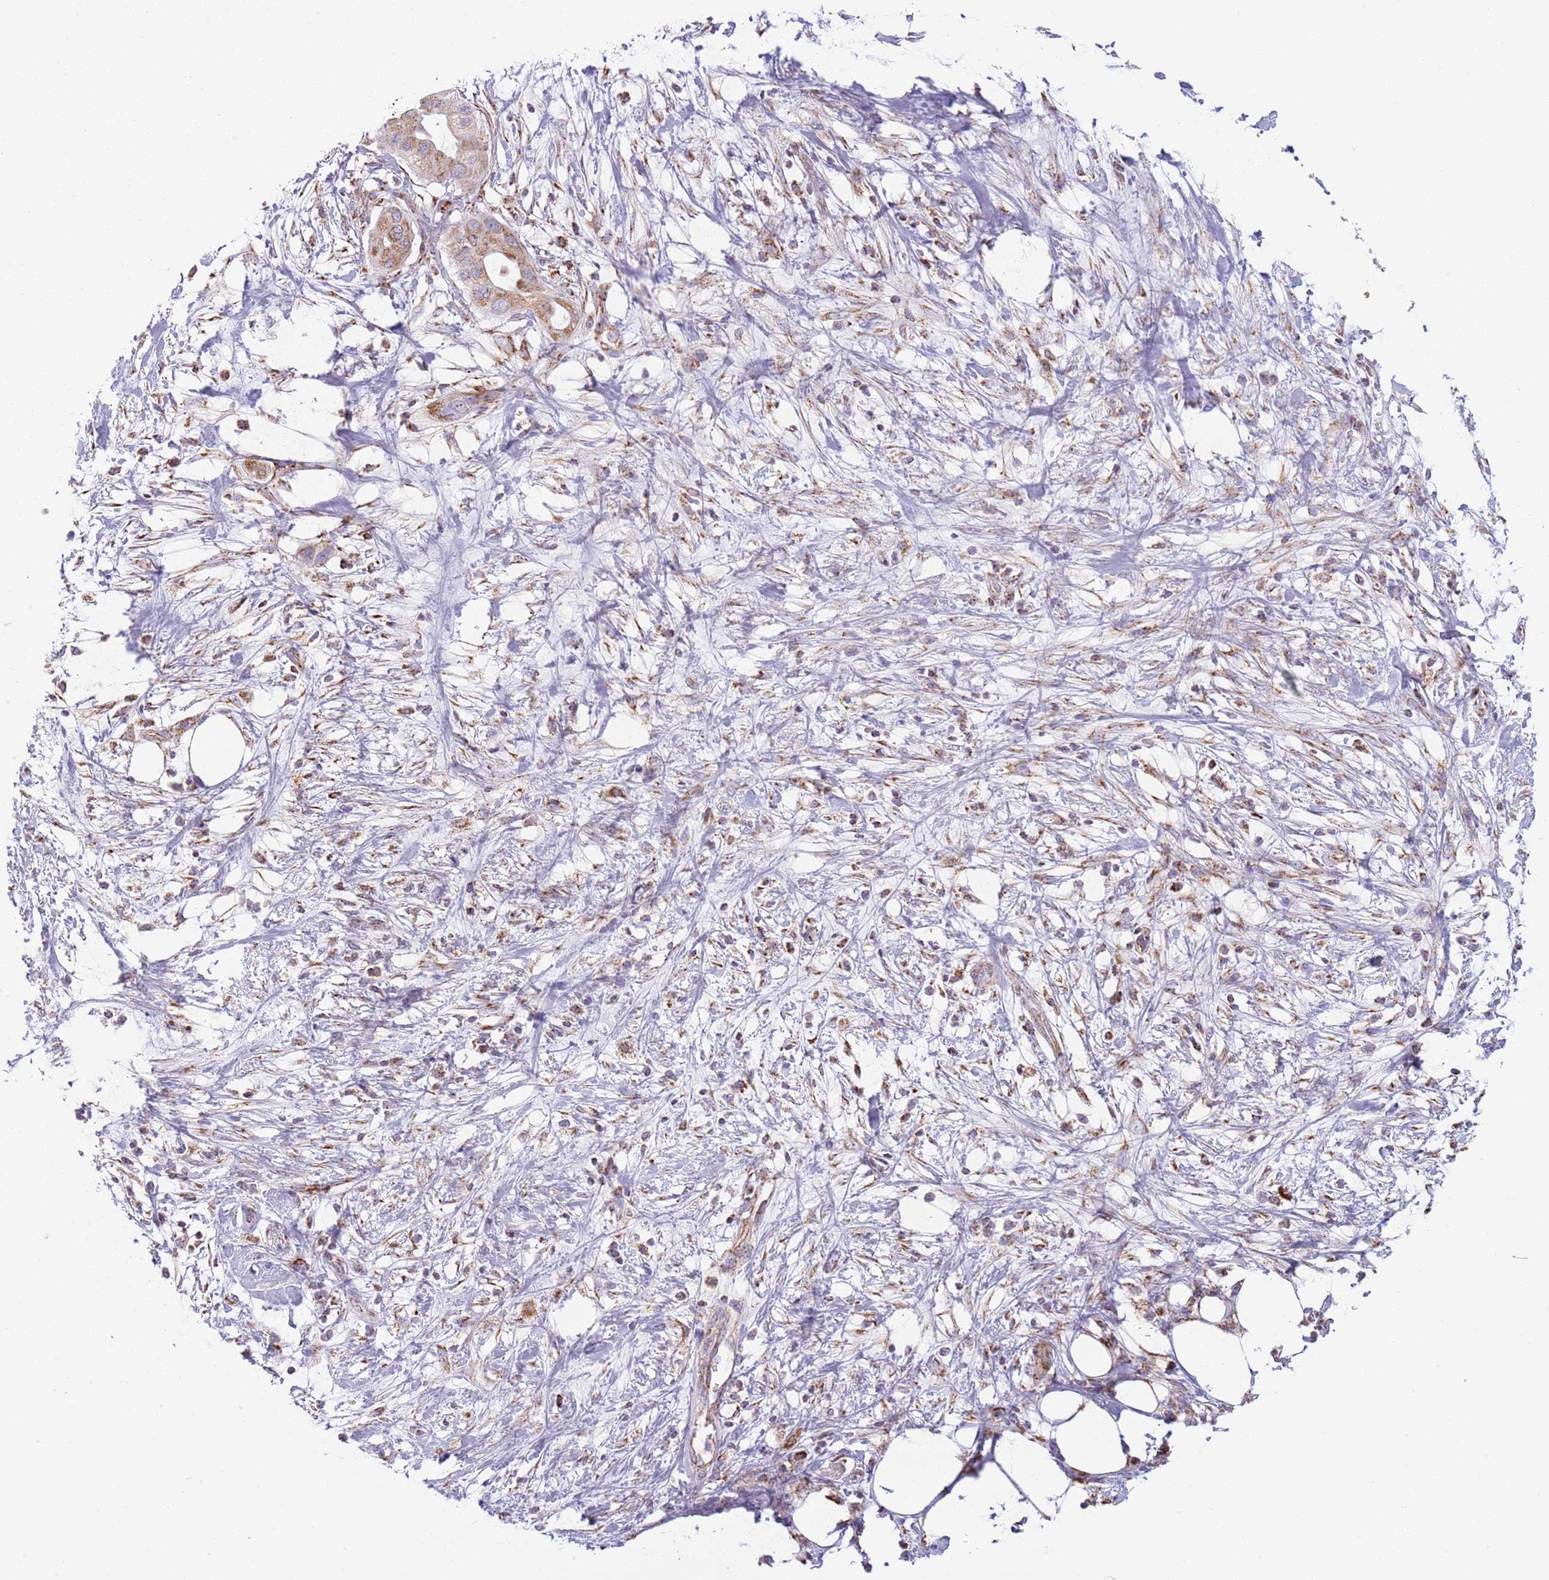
{"staining": {"intensity": "moderate", "quantity": ">75%", "location": "cytoplasmic/membranous"}, "tissue": "pancreatic cancer", "cell_type": "Tumor cells", "image_type": "cancer", "snomed": [{"axis": "morphology", "description": "Adenocarcinoma, NOS"}, {"axis": "topography", "description": "Pancreas"}], "caption": "Human pancreatic cancer stained with a protein marker exhibits moderate staining in tumor cells.", "gene": "LHX6", "patient": {"sex": "male", "age": 68}}